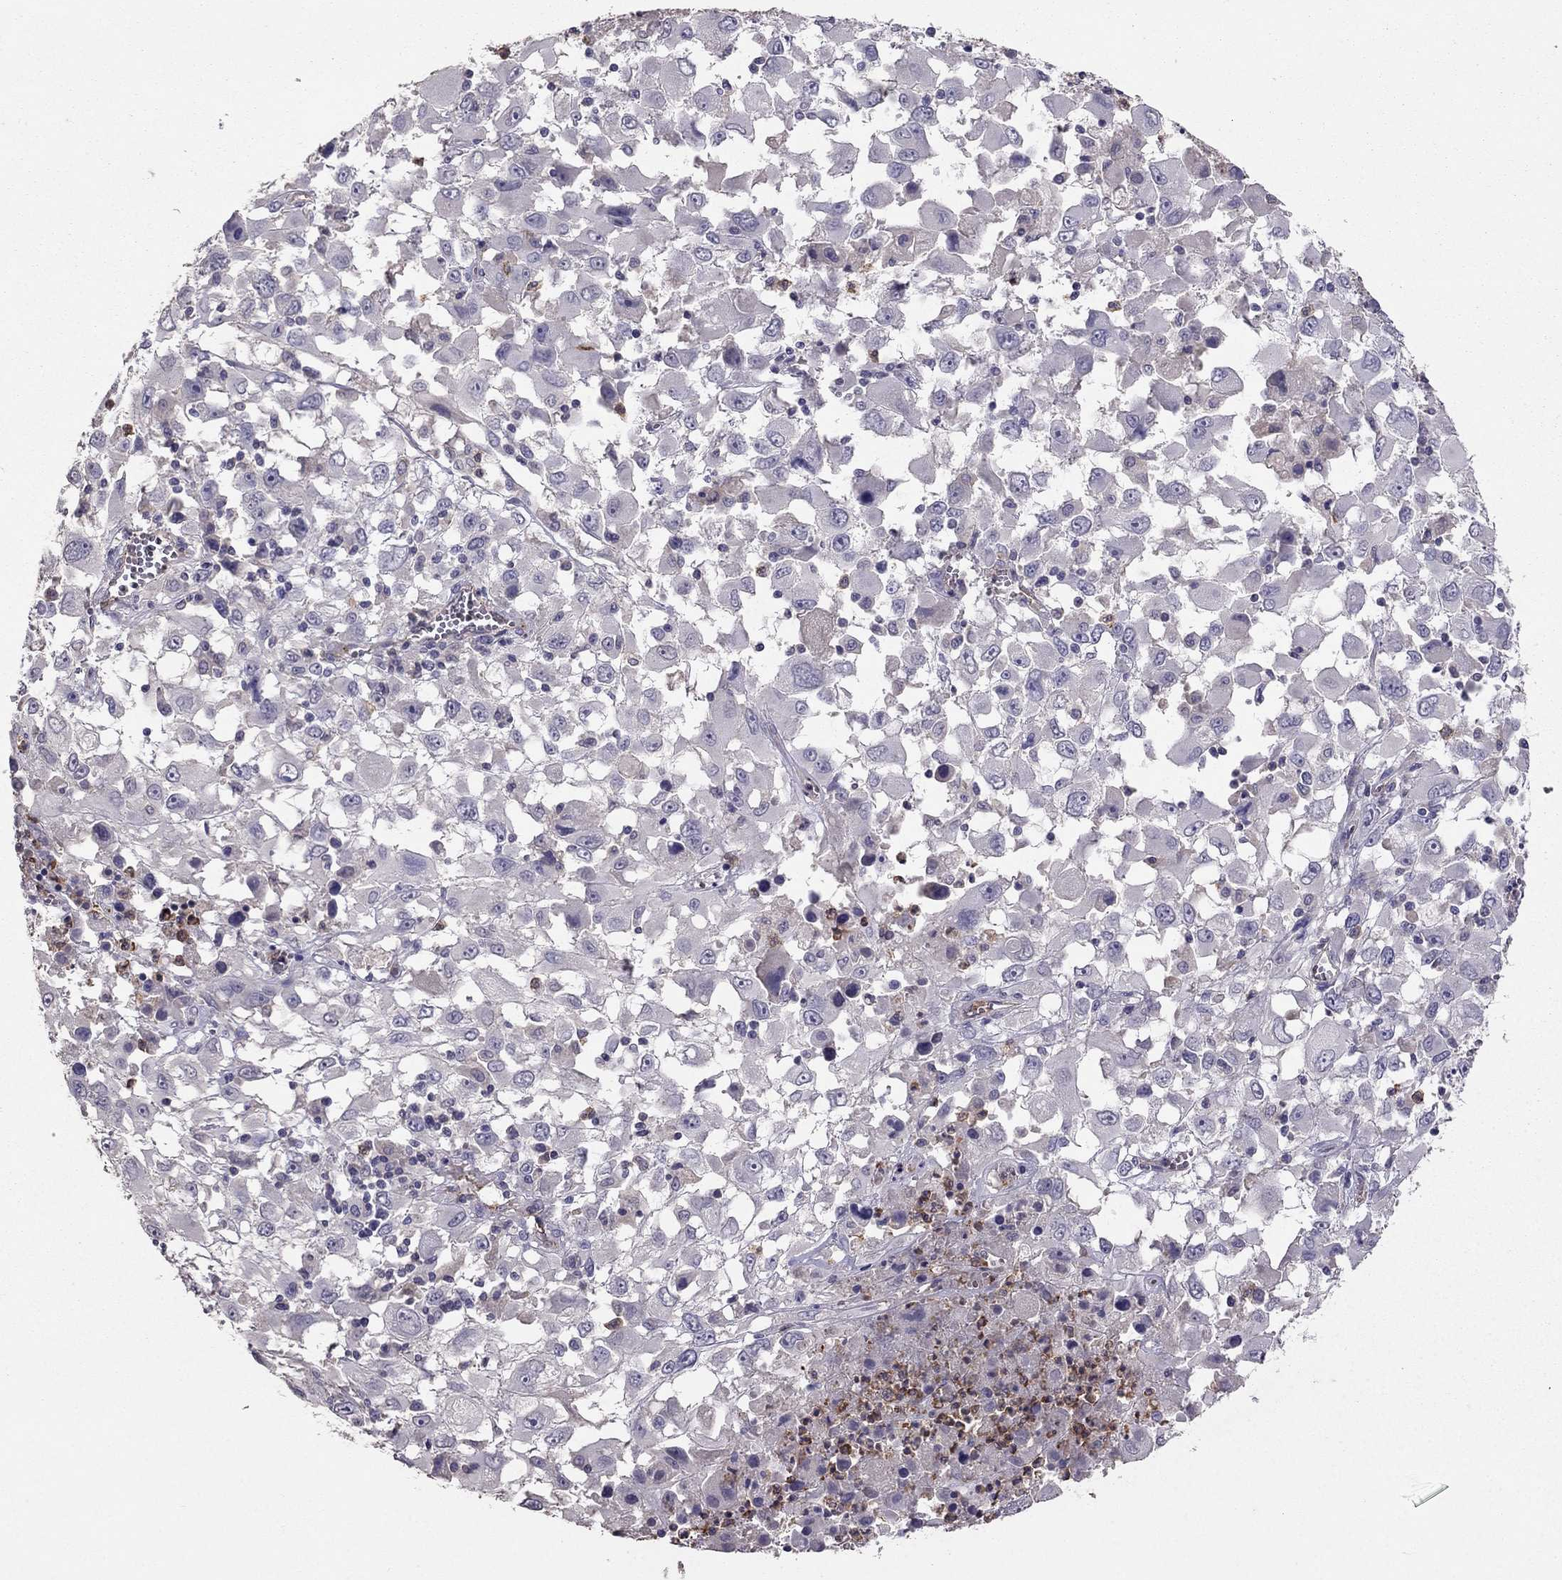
{"staining": {"intensity": "negative", "quantity": "none", "location": "none"}, "tissue": "melanoma", "cell_type": "Tumor cells", "image_type": "cancer", "snomed": [{"axis": "morphology", "description": "Malignant melanoma, Metastatic site"}, {"axis": "topography", "description": "Soft tissue"}], "caption": "Immunohistochemistry (IHC) micrograph of neoplastic tissue: human malignant melanoma (metastatic site) stained with DAB (3,3'-diaminobenzidine) exhibits no significant protein staining in tumor cells.", "gene": "RFLNB", "patient": {"sex": "male", "age": 50}}